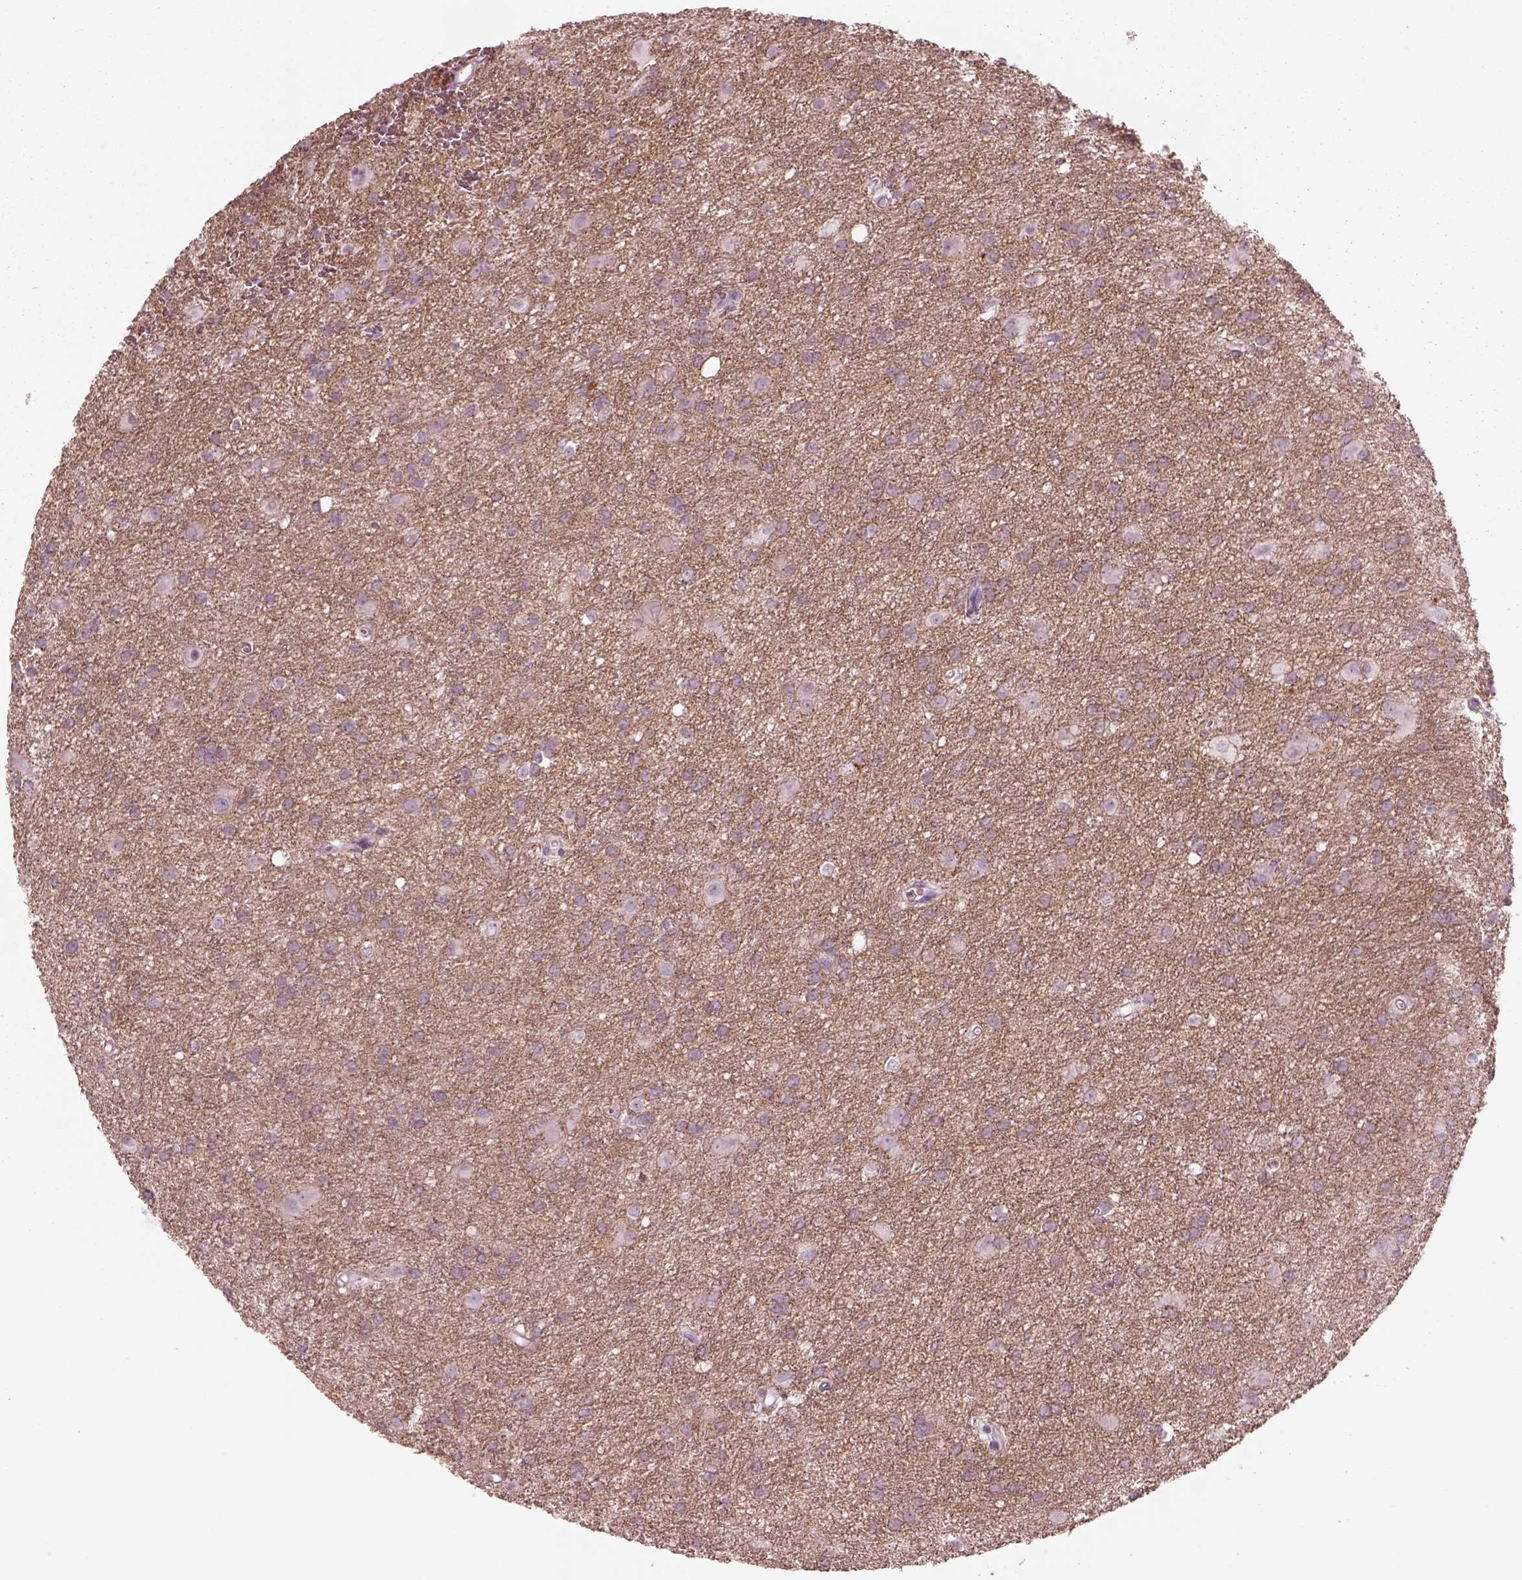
{"staining": {"intensity": "negative", "quantity": "none", "location": "none"}, "tissue": "glioma", "cell_type": "Tumor cells", "image_type": "cancer", "snomed": [{"axis": "morphology", "description": "Glioma, malignant, Low grade"}, {"axis": "topography", "description": "Brain"}], "caption": "IHC photomicrograph of glioma stained for a protein (brown), which displays no positivity in tumor cells. (DAB (3,3'-diaminobenzidine) IHC with hematoxylin counter stain).", "gene": "CADM2", "patient": {"sex": "male", "age": 58}}